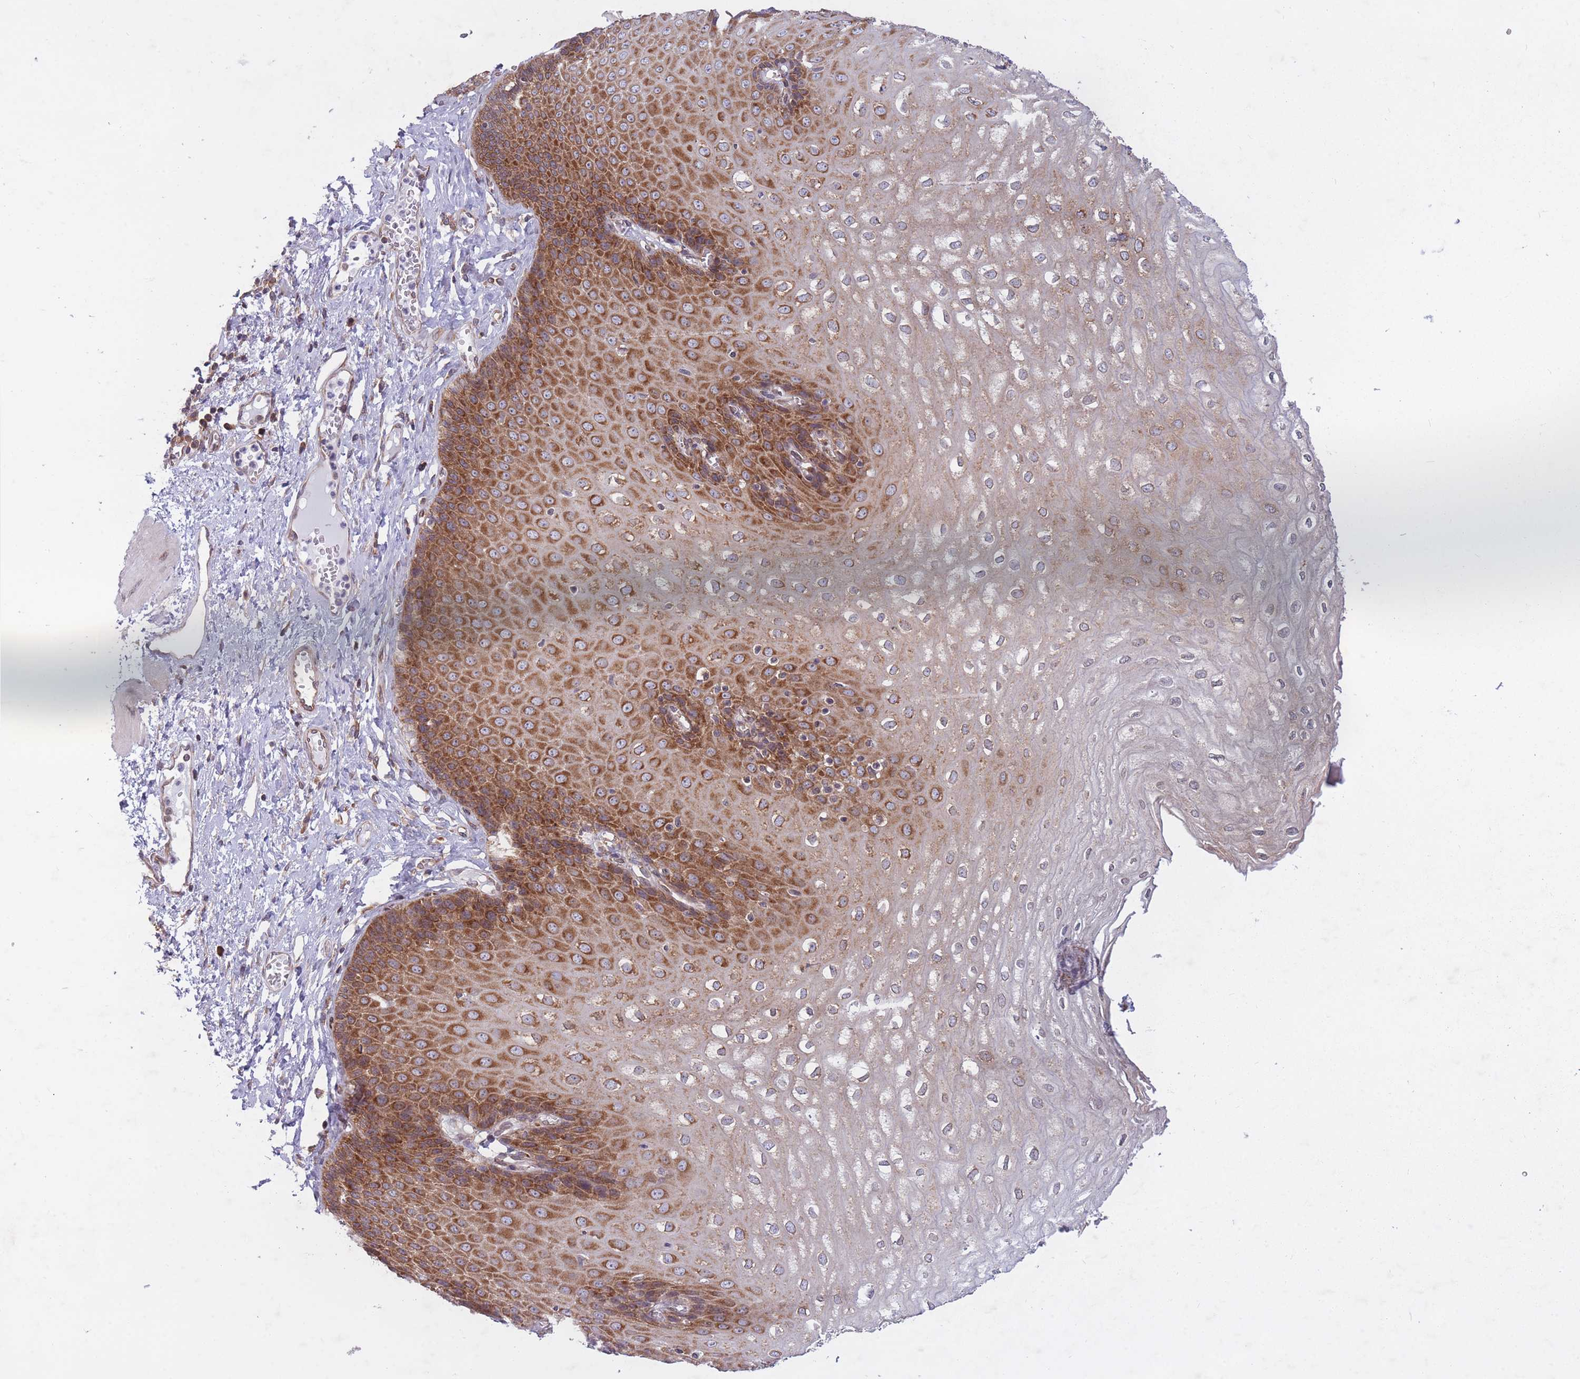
{"staining": {"intensity": "moderate", "quantity": ">75%", "location": "cytoplasmic/membranous"}, "tissue": "esophagus", "cell_type": "Squamous epithelial cells", "image_type": "normal", "snomed": [{"axis": "morphology", "description": "Normal tissue, NOS"}, {"axis": "topography", "description": "Esophagus"}], "caption": "Immunohistochemical staining of benign human esophagus exhibits >75% levels of moderate cytoplasmic/membranous protein positivity in about >75% of squamous epithelial cells.", "gene": "CCDC124", "patient": {"sex": "male", "age": 60}}